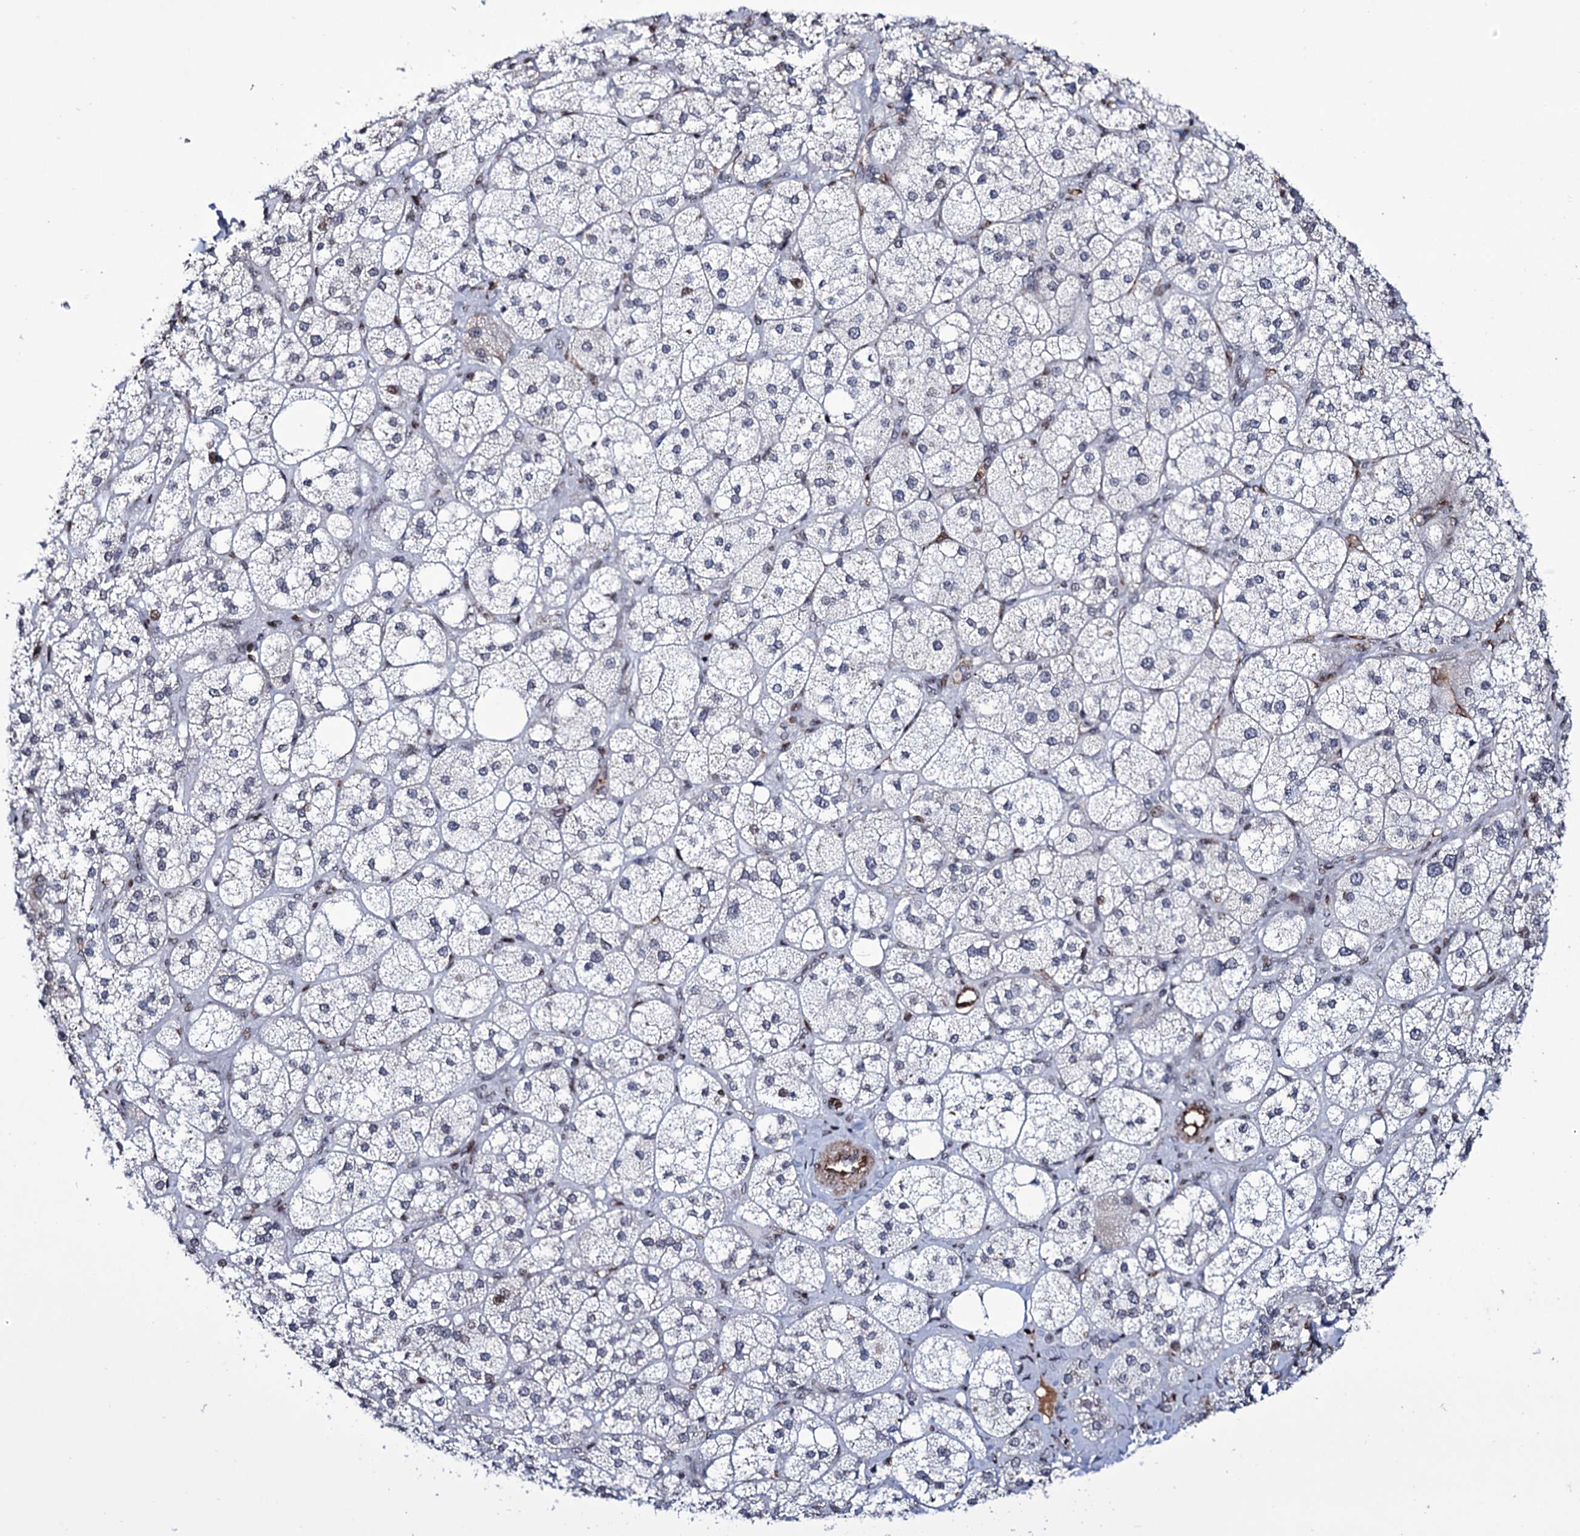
{"staining": {"intensity": "moderate", "quantity": "<25%", "location": "cytoplasmic/membranous,nuclear"}, "tissue": "adrenal gland", "cell_type": "Glandular cells", "image_type": "normal", "snomed": [{"axis": "morphology", "description": "Normal tissue, NOS"}, {"axis": "topography", "description": "Adrenal gland"}], "caption": "This micrograph shows immunohistochemistry (IHC) staining of unremarkable human adrenal gland, with low moderate cytoplasmic/membranous,nuclear expression in approximately <25% of glandular cells.", "gene": "ZC3H12C", "patient": {"sex": "male", "age": 61}}